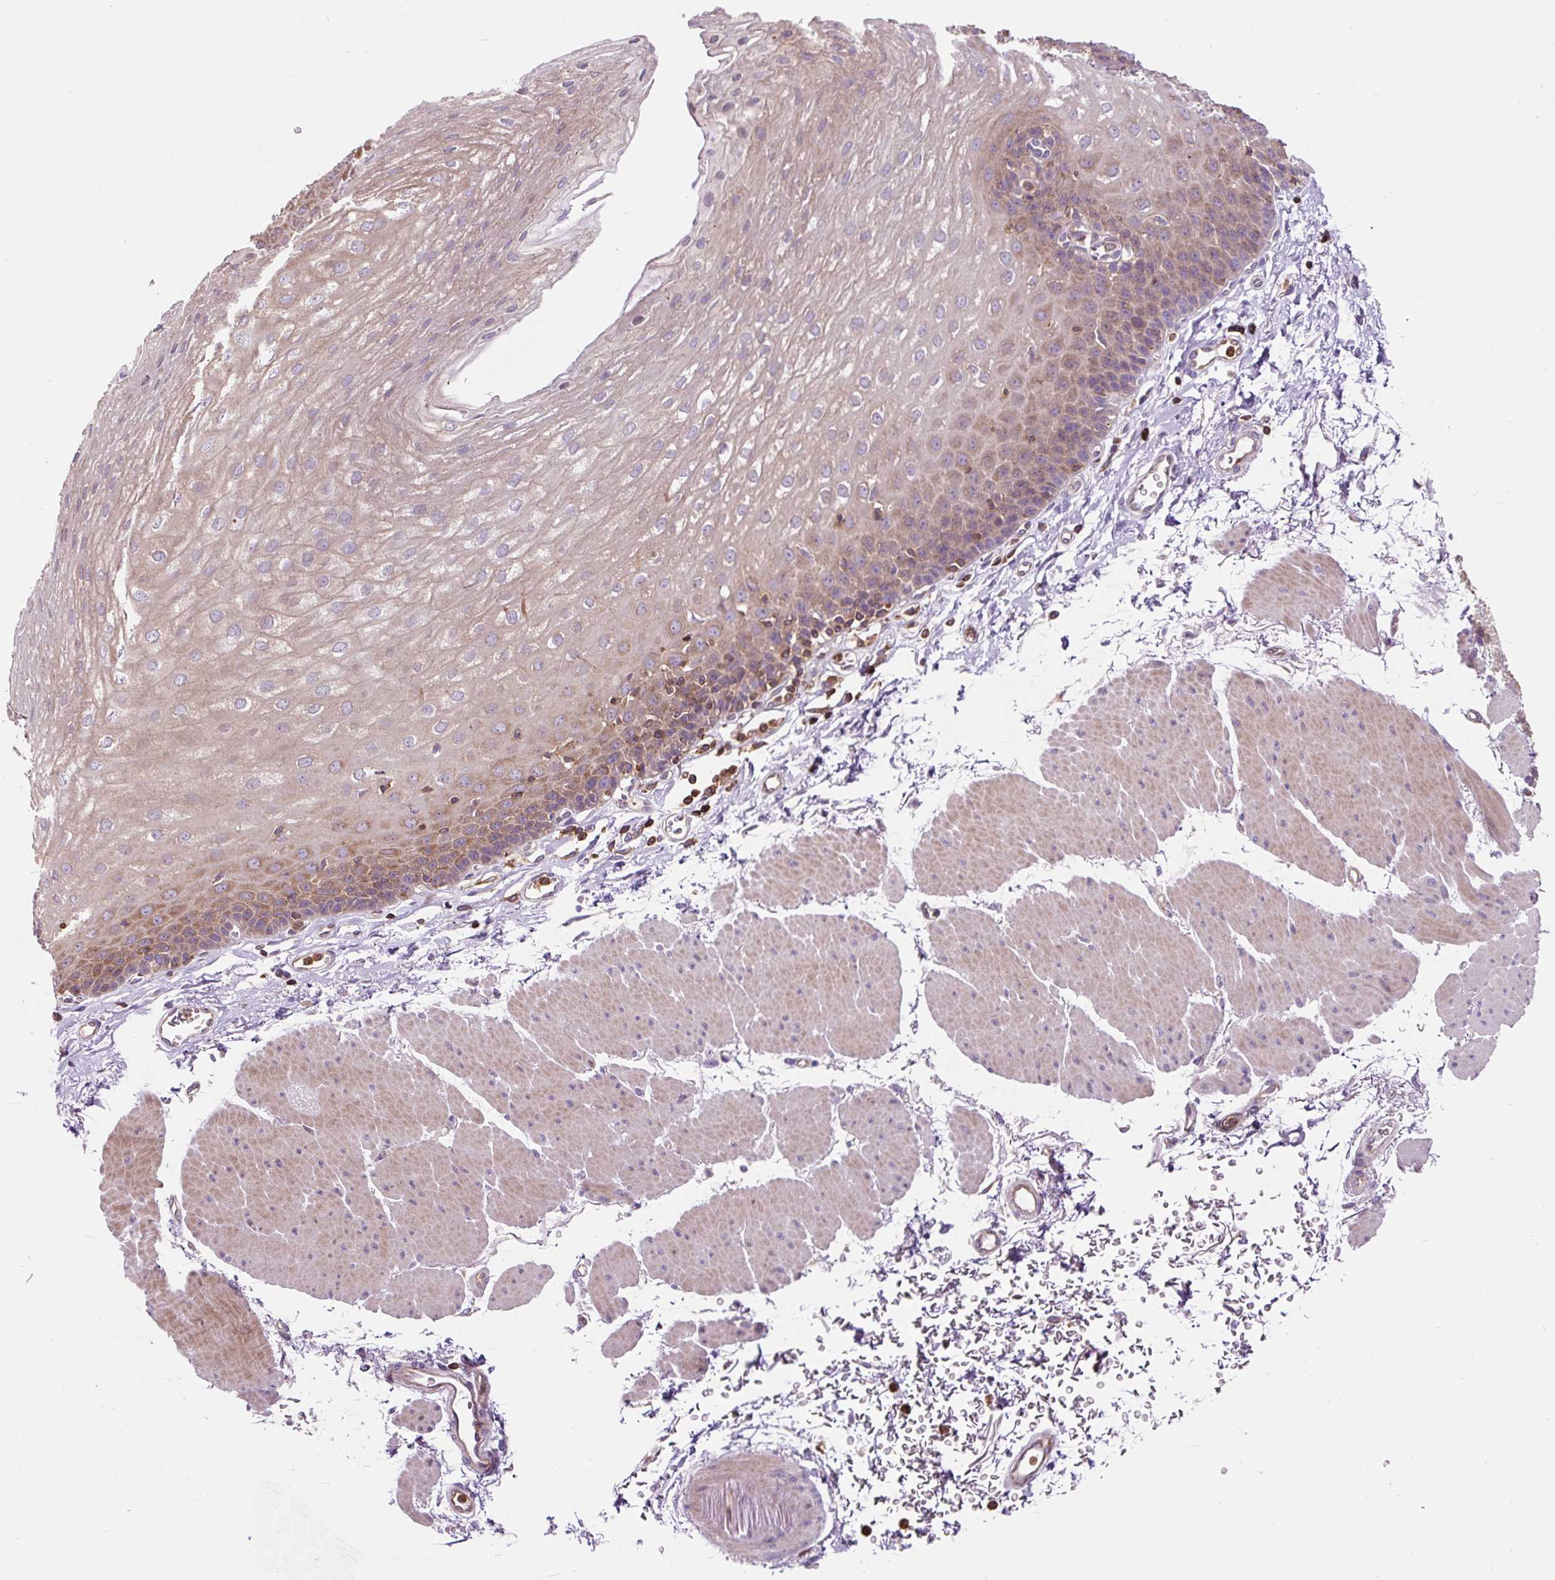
{"staining": {"intensity": "moderate", "quantity": "25%-75%", "location": "cytoplasmic/membranous"}, "tissue": "esophagus", "cell_type": "Squamous epithelial cells", "image_type": "normal", "snomed": [{"axis": "morphology", "description": "Normal tissue, NOS"}, {"axis": "topography", "description": "Esophagus"}], "caption": "The micrograph displays a brown stain indicating the presence of a protein in the cytoplasmic/membranous of squamous epithelial cells in esophagus.", "gene": "CISD3", "patient": {"sex": "female", "age": 81}}